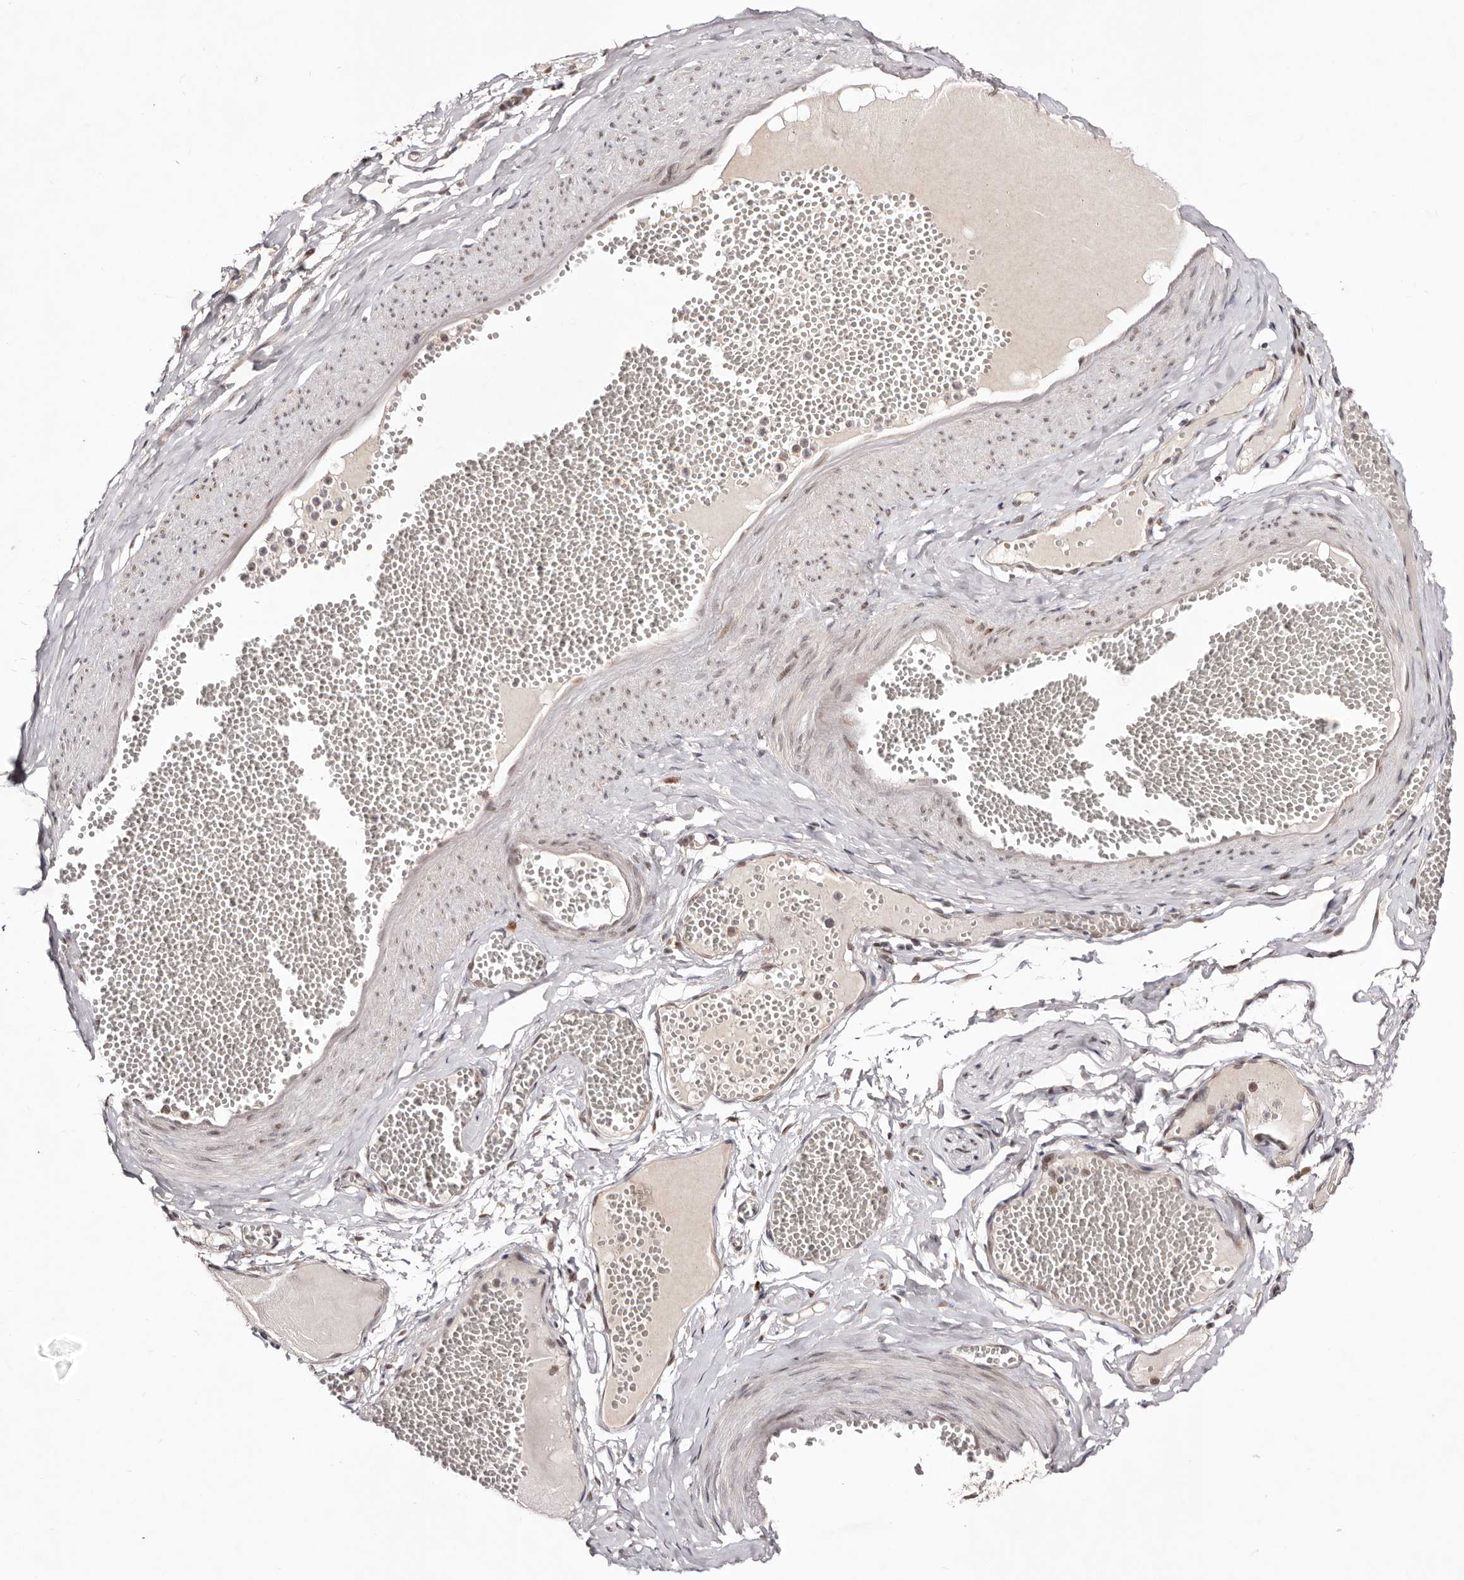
{"staining": {"intensity": "weak", "quantity": ">75%", "location": "cytoplasmic/membranous,nuclear"}, "tissue": "adipose tissue", "cell_type": "Adipocytes", "image_type": "normal", "snomed": [{"axis": "morphology", "description": "Normal tissue, NOS"}, {"axis": "topography", "description": "Smooth muscle"}, {"axis": "topography", "description": "Peripheral nerve tissue"}], "caption": "Brown immunohistochemical staining in benign adipose tissue demonstrates weak cytoplasmic/membranous,nuclear expression in about >75% of adipocytes.", "gene": "EGR3", "patient": {"sex": "female", "age": 39}}